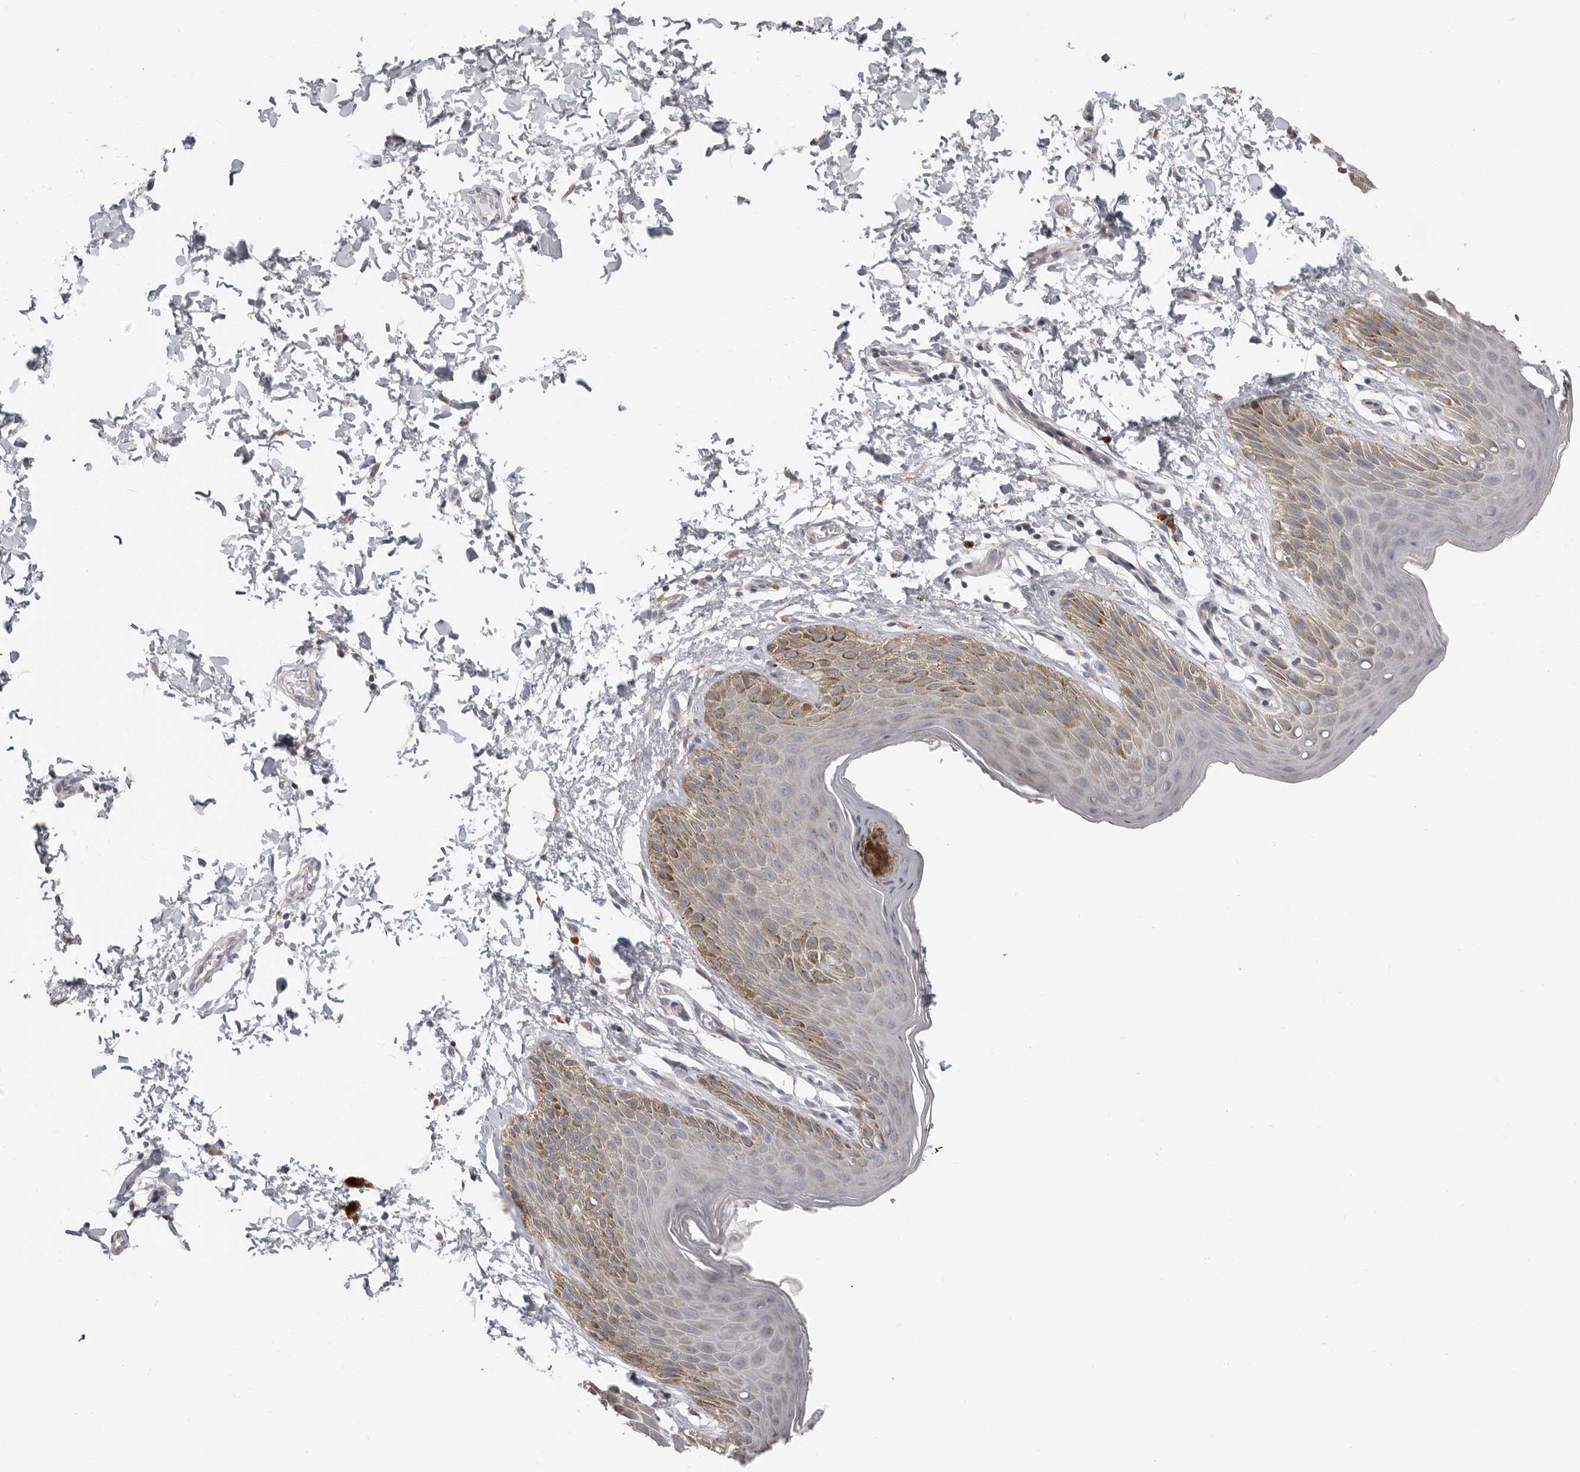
{"staining": {"intensity": "moderate", "quantity": "25%-75%", "location": "cytoplasmic/membranous"}, "tissue": "skin", "cell_type": "Epidermal cells", "image_type": "normal", "snomed": [{"axis": "morphology", "description": "Normal tissue, NOS"}, {"axis": "topography", "description": "Anal"}, {"axis": "topography", "description": "Peripheral nerve tissue"}], "caption": "A photomicrograph of human skin stained for a protein displays moderate cytoplasmic/membranous brown staining in epidermal cells.", "gene": "UNK", "patient": {"sex": "male", "age": 44}}